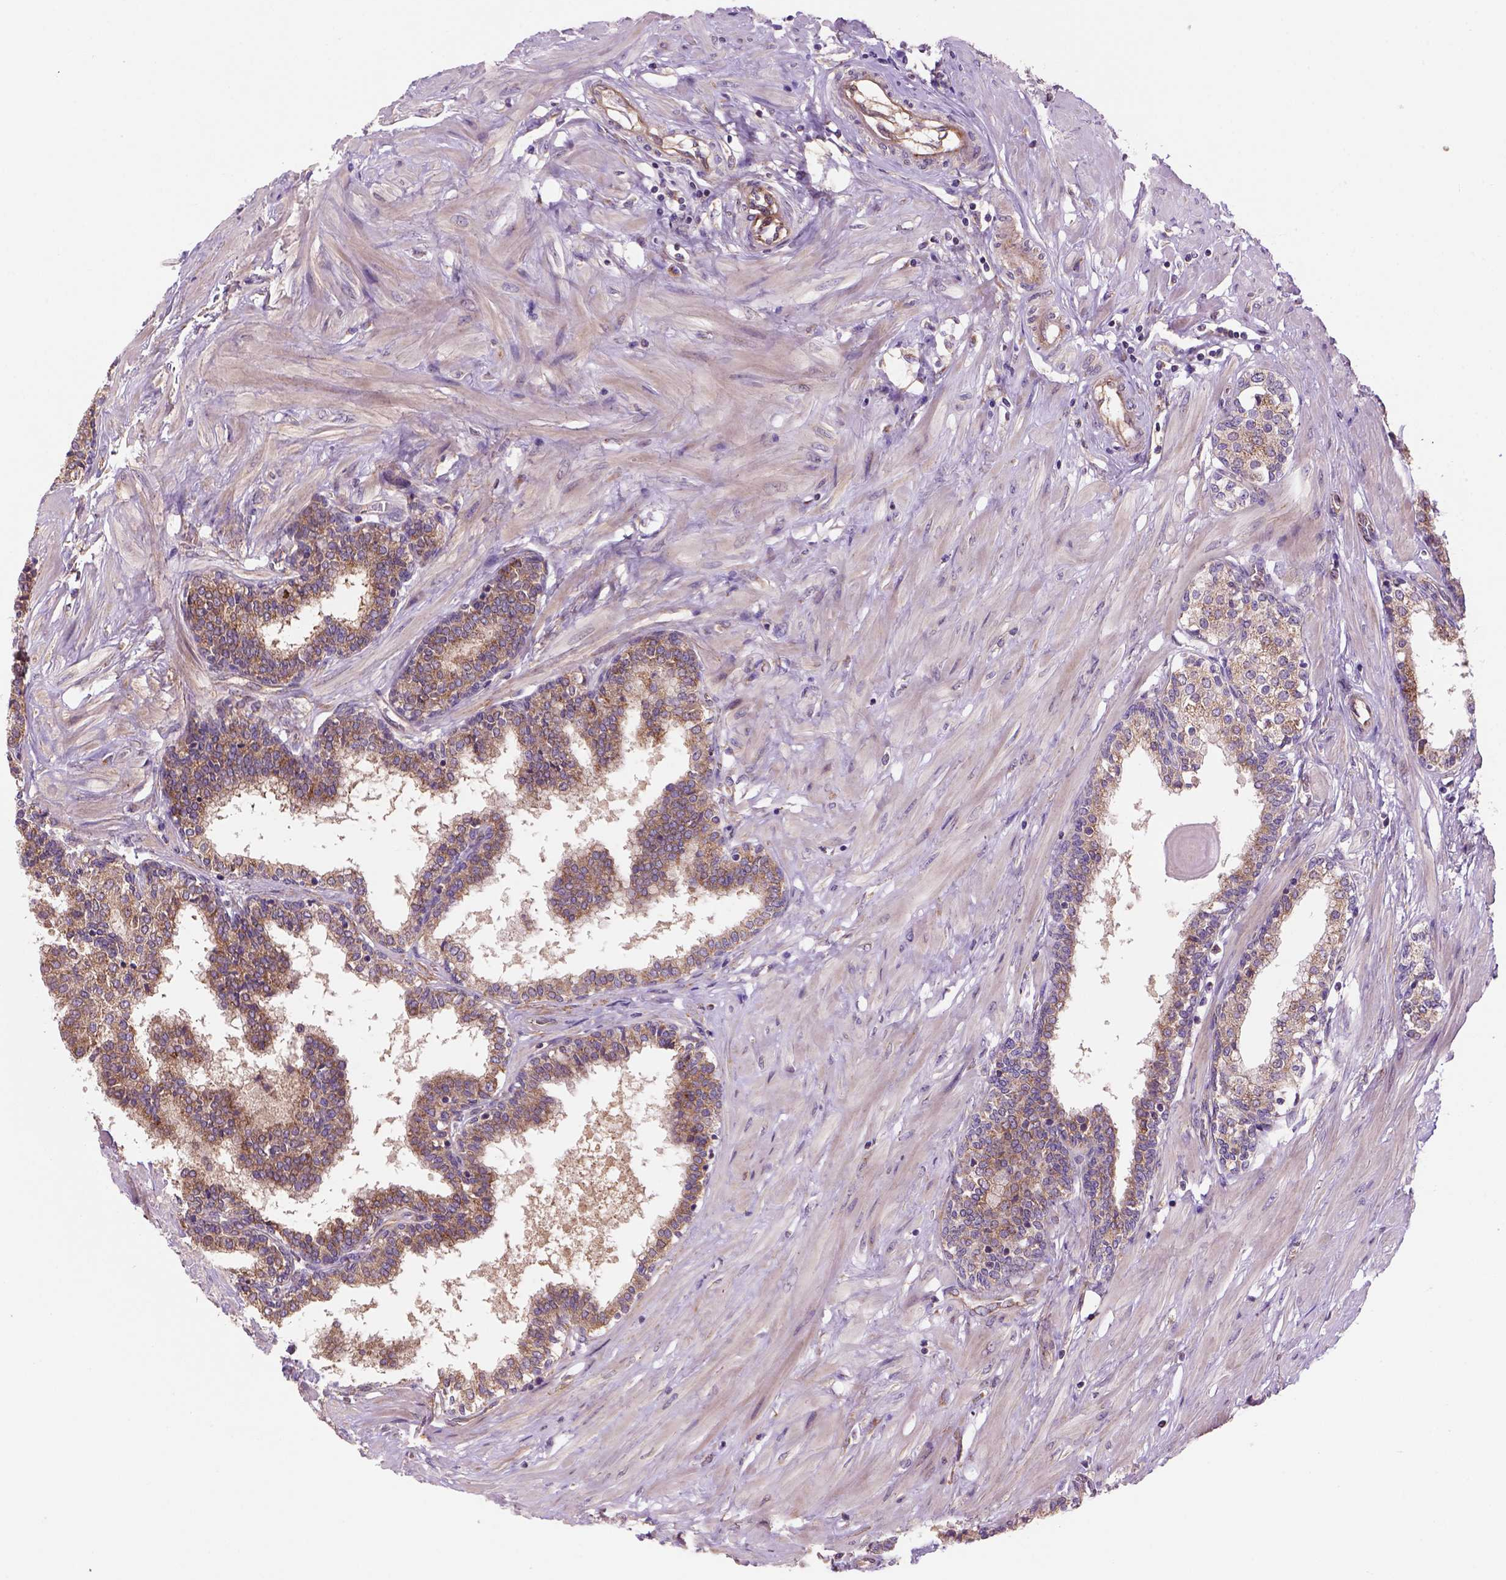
{"staining": {"intensity": "strong", "quantity": "<25%", "location": "cytoplasmic/membranous"}, "tissue": "prostate", "cell_type": "Glandular cells", "image_type": "normal", "snomed": [{"axis": "morphology", "description": "Normal tissue, NOS"}, {"axis": "topography", "description": "Prostate"}], "caption": "Immunohistochemistry (IHC) photomicrograph of unremarkable prostate: human prostate stained using immunohistochemistry (IHC) shows medium levels of strong protein expression localized specifically in the cytoplasmic/membranous of glandular cells, appearing as a cytoplasmic/membranous brown color.", "gene": "WARS2", "patient": {"sex": "male", "age": 55}}